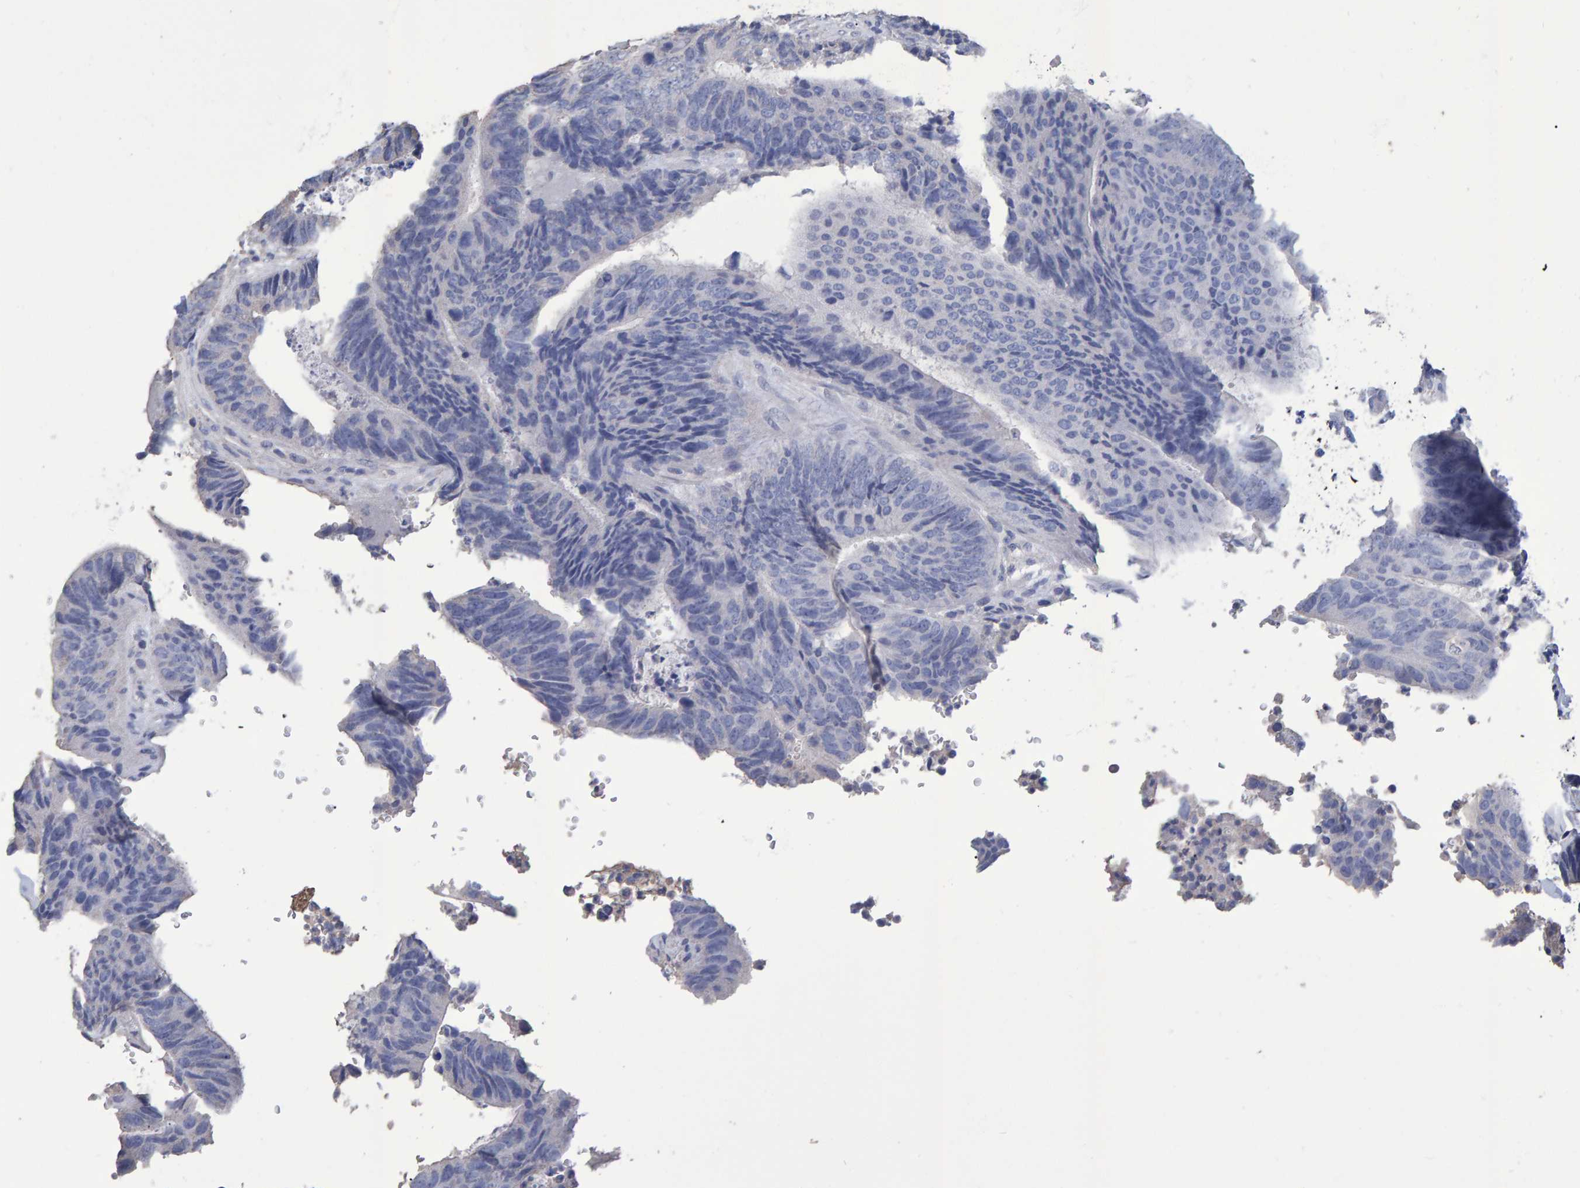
{"staining": {"intensity": "negative", "quantity": "none", "location": "none"}, "tissue": "colorectal cancer", "cell_type": "Tumor cells", "image_type": "cancer", "snomed": [{"axis": "morphology", "description": "Adenocarcinoma, NOS"}, {"axis": "topography", "description": "Colon"}], "caption": "Tumor cells are negative for brown protein staining in colorectal adenocarcinoma.", "gene": "HEMGN", "patient": {"sex": "male", "age": 56}}